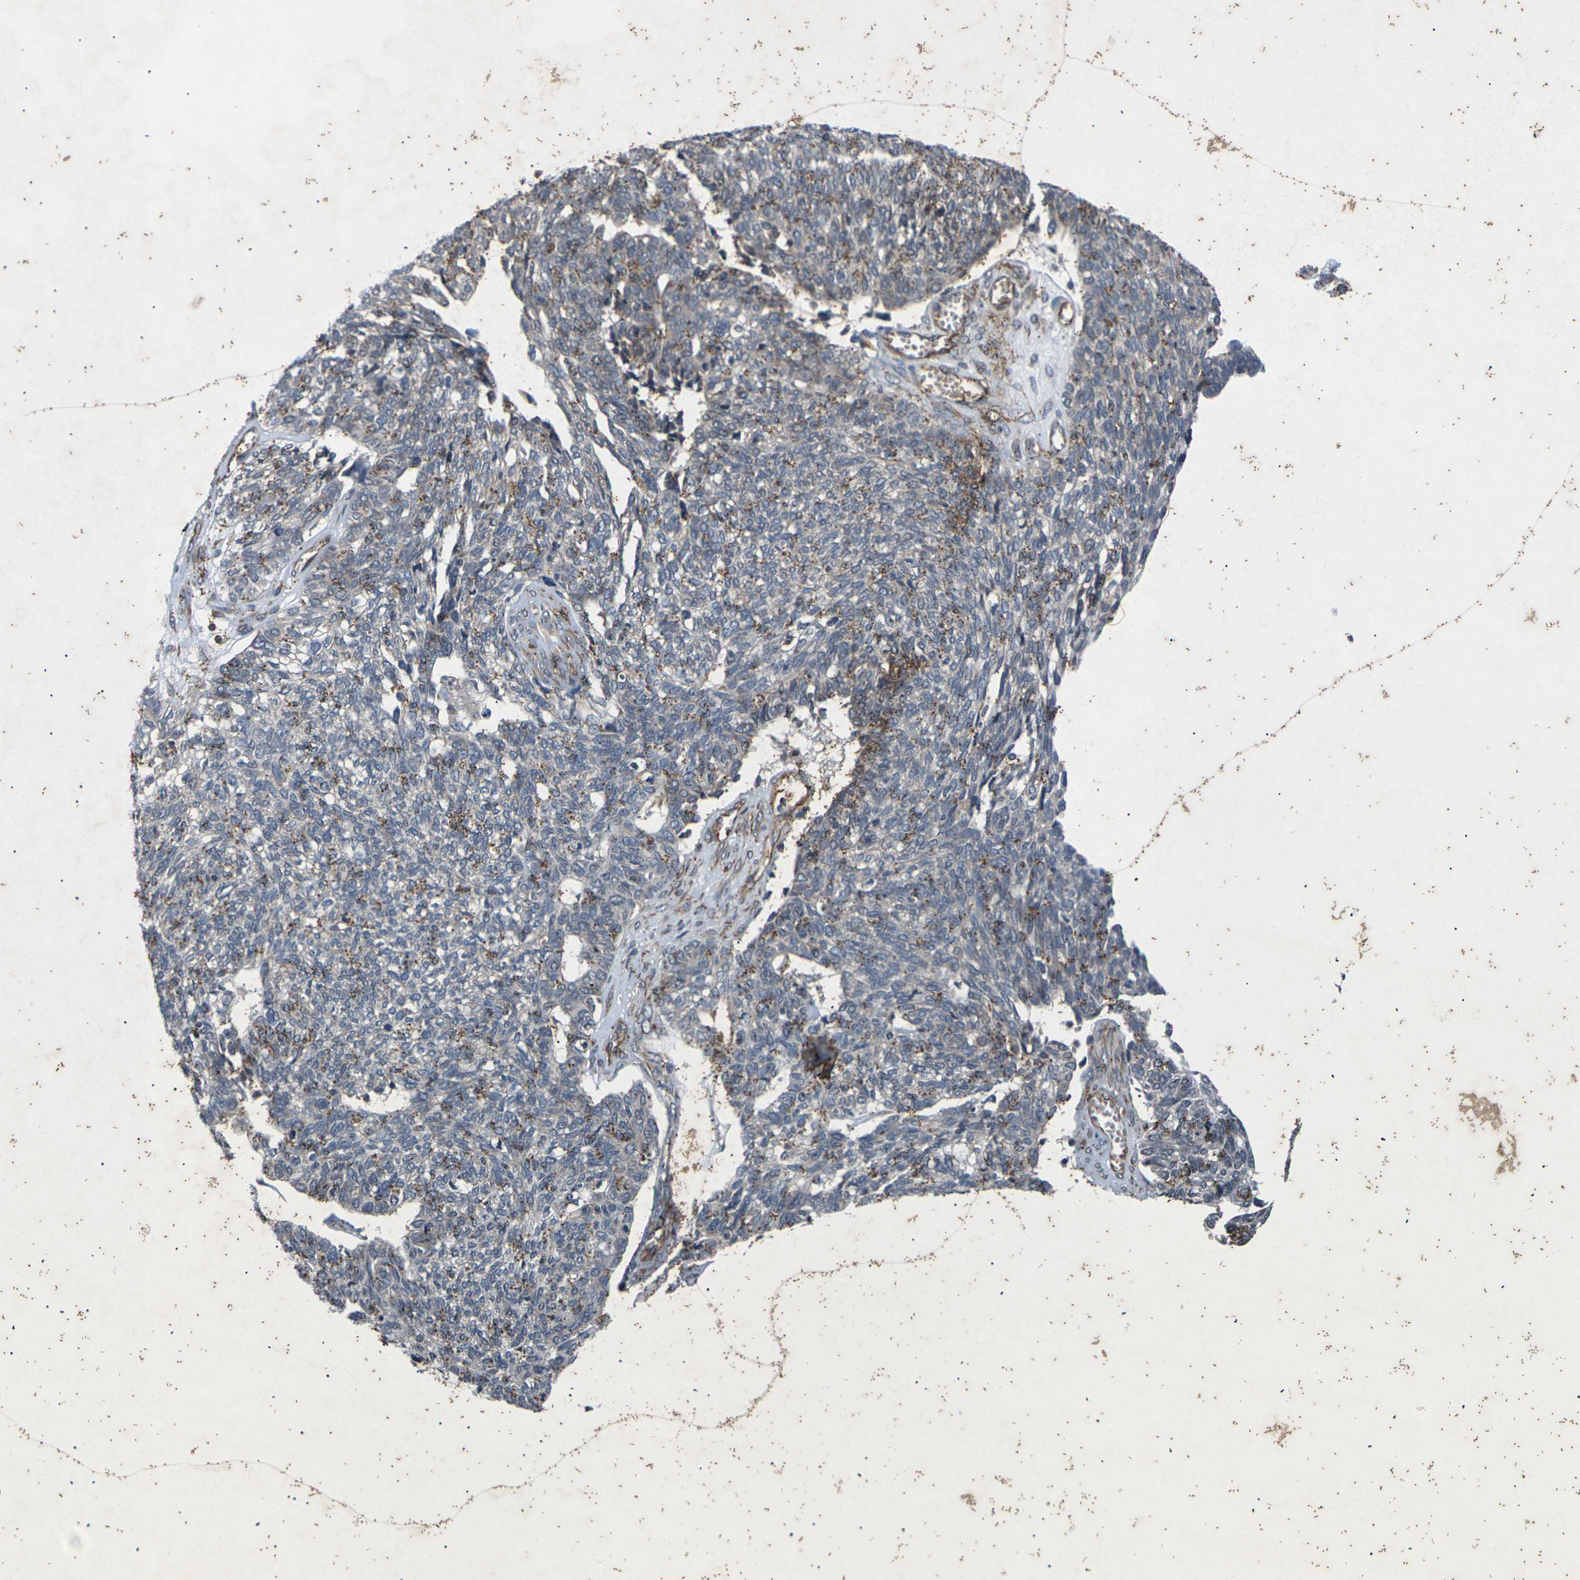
{"staining": {"intensity": "weak", "quantity": "25%-75%", "location": "cytoplasmic/membranous"}, "tissue": "ovarian cancer", "cell_type": "Tumor cells", "image_type": "cancer", "snomed": [{"axis": "morphology", "description": "Cystadenocarcinoma, serous, NOS"}, {"axis": "topography", "description": "Ovary"}], "caption": "Approximately 25%-75% of tumor cells in human serous cystadenocarcinoma (ovarian) exhibit weak cytoplasmic/membranous protein expression as visualized by brown immunohistochemical staining.", "gene": "DKK2", "patient": {"sex": "female", "age": 79}}